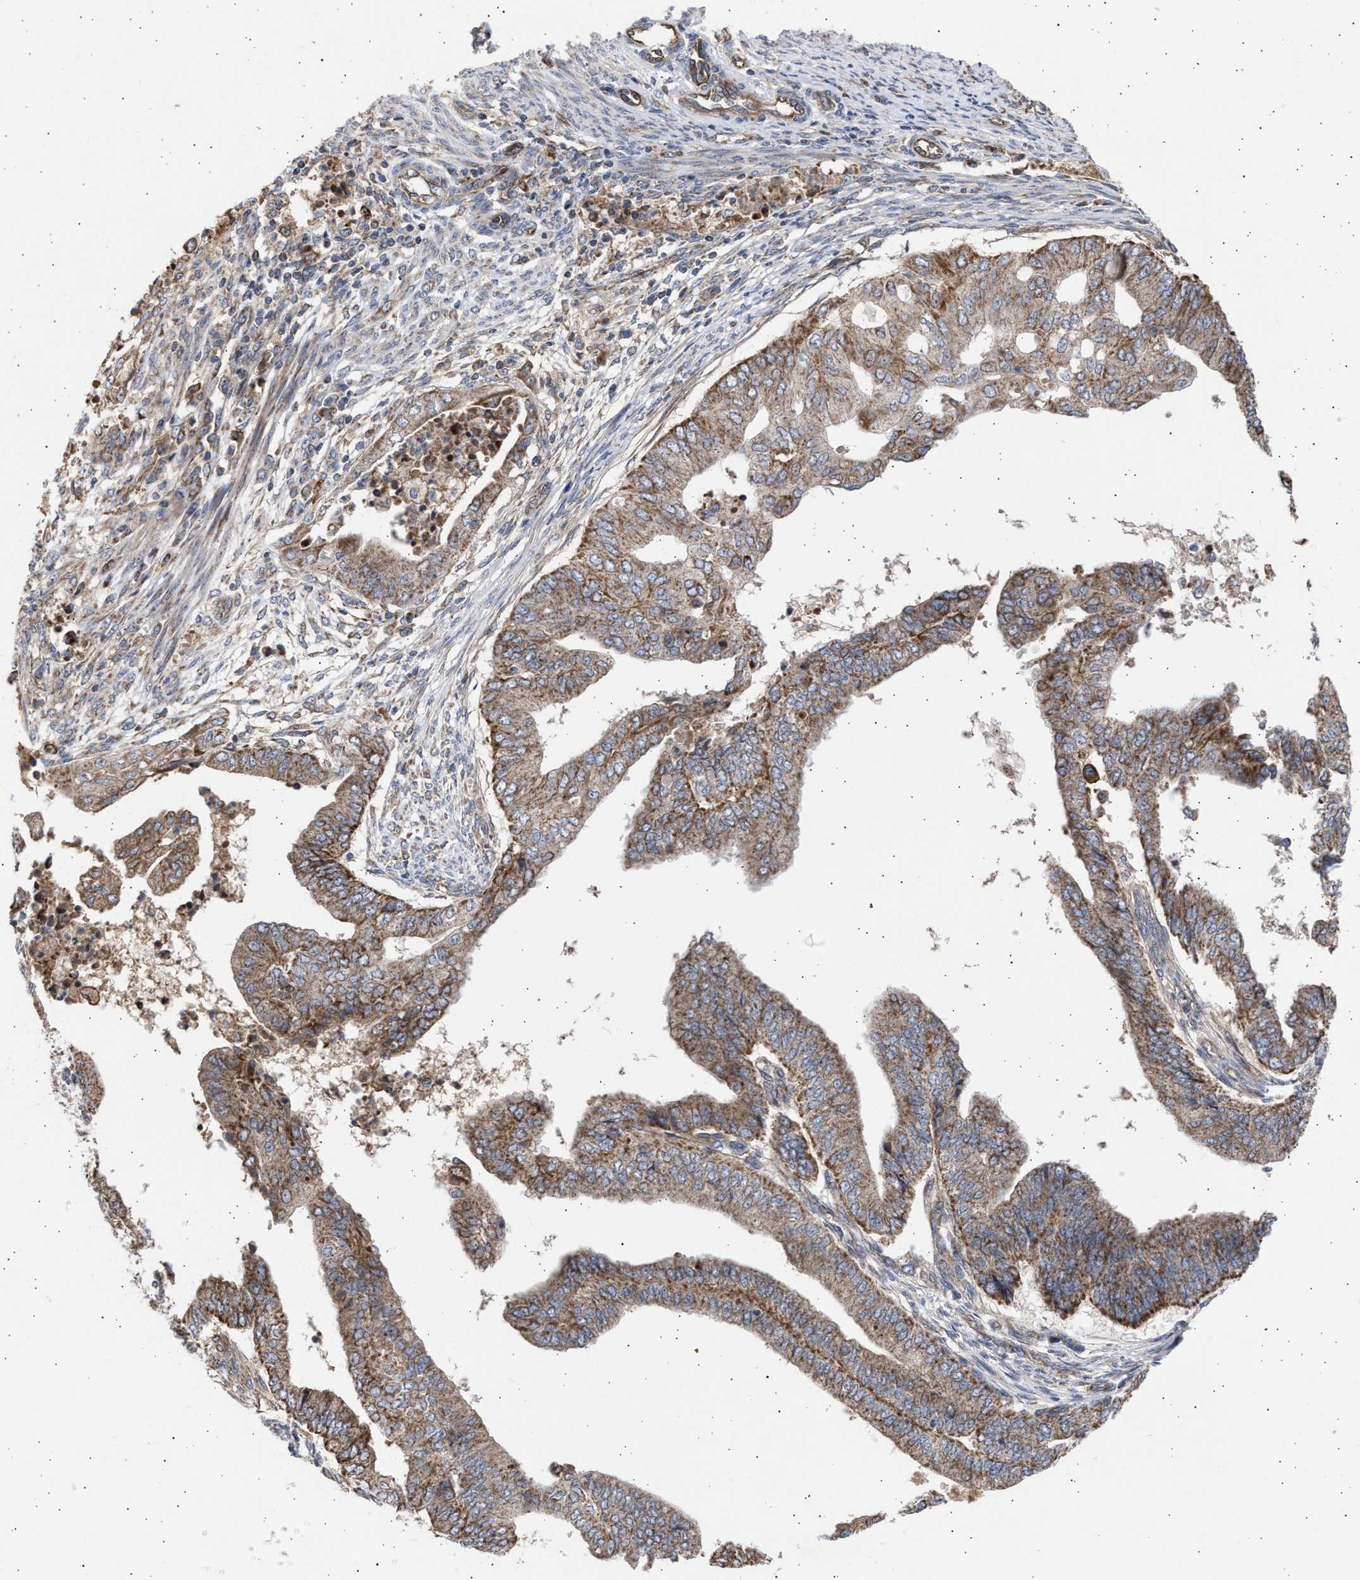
{"staining": {"intensity": "moderate", "quantity": ">75%", "location": "cytoplasmic/membranous"}, "tissue": "endometrial cancer", "cell_type": "Tumor cells", "image_type": "cancer", "snomed": [{"axis": "morphology", "description": "Polyp, NOS"}, {"axis": "morphology", "description": "Adenocarcinoma, NOS"}, {"axis": "morphology", "description": "Adenoma, NOS"}, {"axis": "topography", "description": "Endometrium"}], "caption": "This micrograph demonstrates immunohistochemistry (IHC) staining of endometrial cancer (adenoma), with medium moderate cytoplasmic/membranous positivity in approximately >75% of tumor cells.", "gene": "TTC19", "patient": {"sex": "female", "age": 79}}